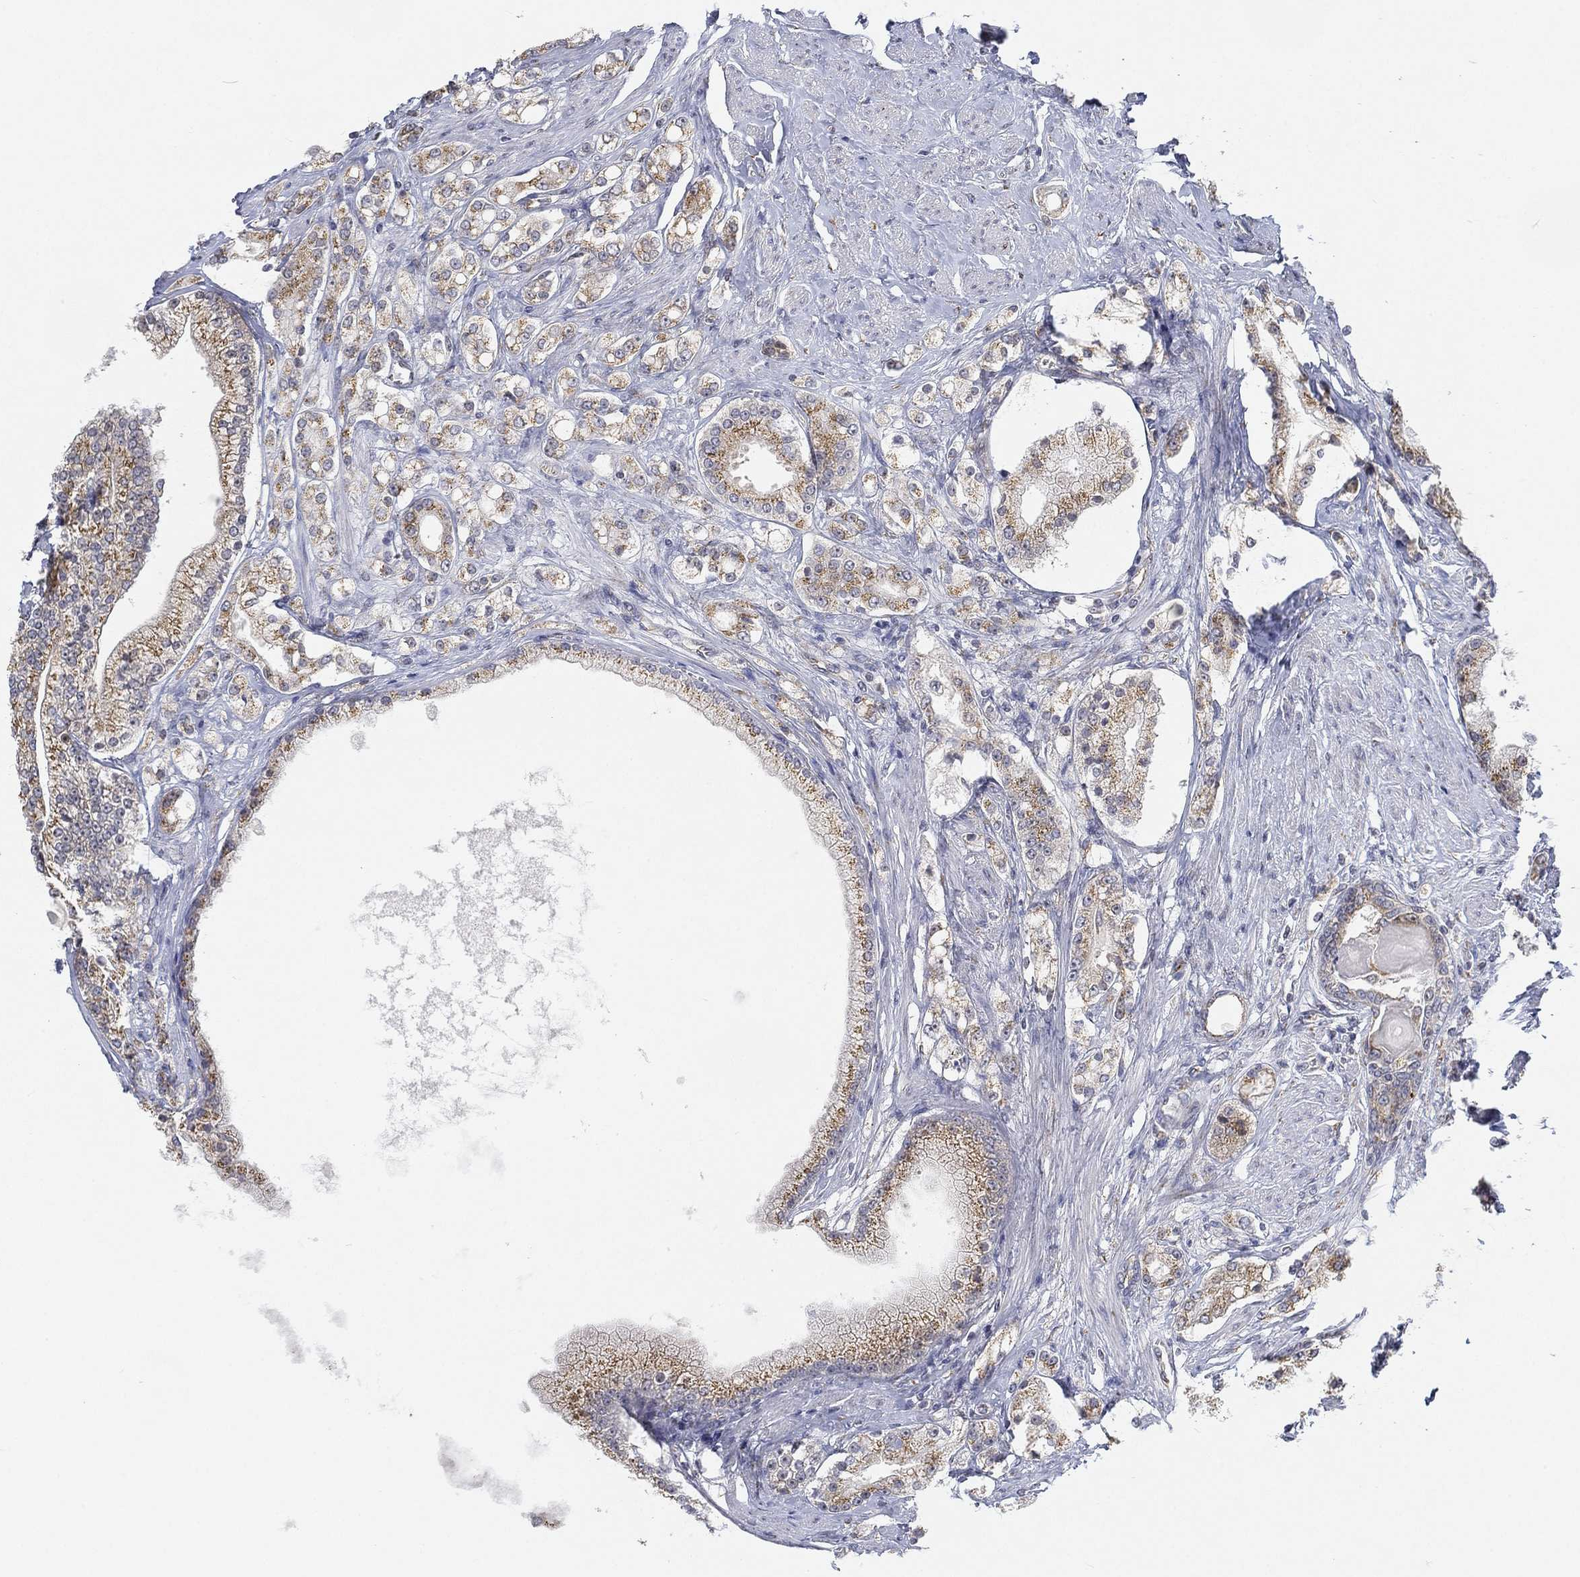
{"staining": {"intensity": "moderate", "quantity": ">75%", "location": "cytoplasmic/membranous"}, "tissue": "prostate cancer", "cell_type": "Tumor cells", "image_type": "cancer", "snomed": [{"axis": "morphology", "description": "Adenocarcinoma, NOS"}, {"axis": "topography", "description": "Prostate and seminal vesicle, NOS"}, {"axis": "topography", "description": "Prostate"}], "caption": "Prostate cancer (adenocarcinoma) was stained to show a protein in brown. There is medium levels of moderate cytoplasmic/membranous expression in about >75% of tumor cells. Nuclei are stained in blue.", "gene": "TICAM1", "patient": {"sex": "male", "age": 67}}